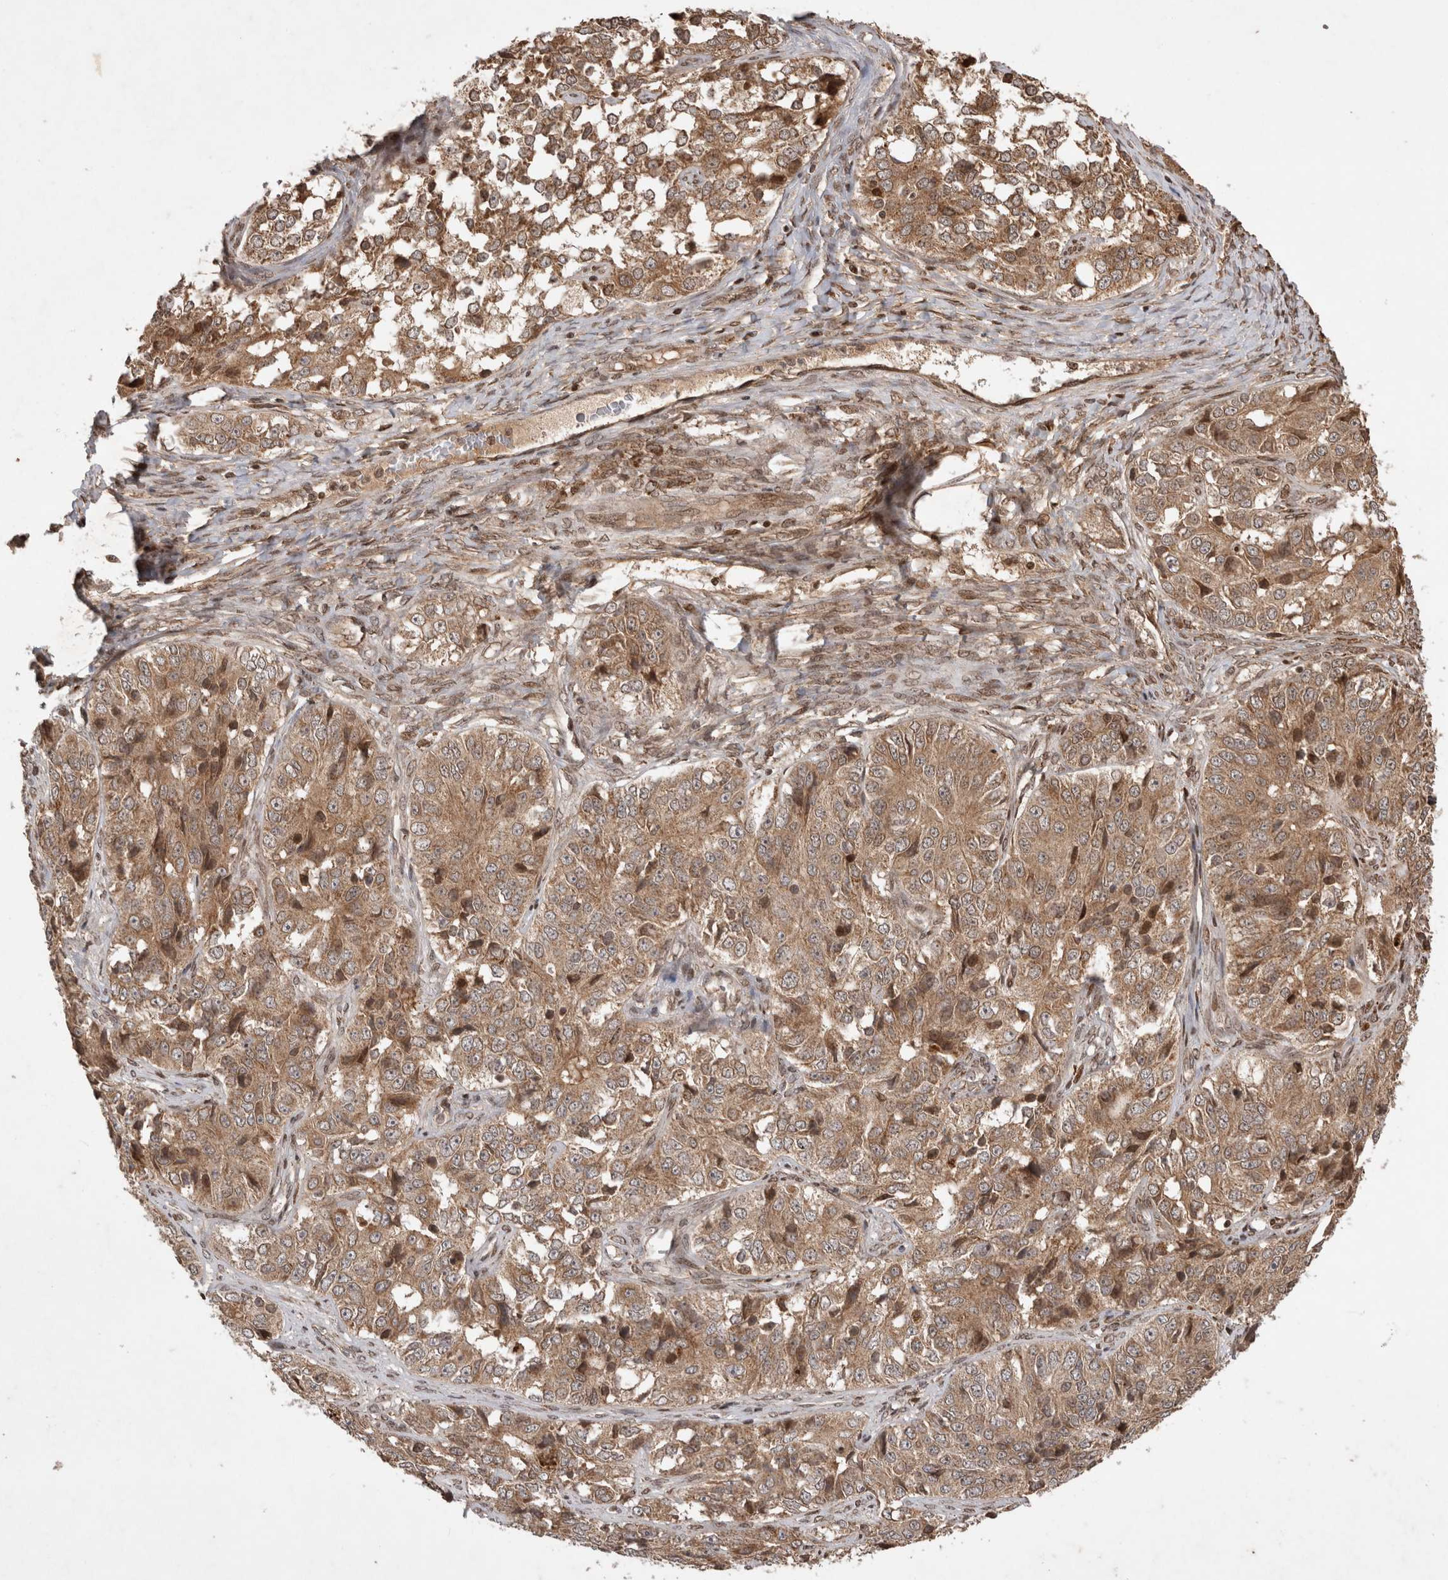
{"staining": {"intensity": "moderate", "quantity": ">75%", "location": "cytoplasmic/membranous"}, "tissue": "ovarian cancer", "cell_type": "Tumor cells", "image_type": "cancer", "snomed": [{"axis": "morphology", "description": "Carcinoma, endometroid"}, {"axis": "topography", "description": "Ovary"}], "caption": "This image displays immunohistochemistry (IHC) staining of ovarian endometroid carcinoma, with medium moderate cytoplasmic/membranous staining in about >75% of tumor cells.", "gene": "FAM221A", "patient": {"sex": "female", "age": 51}}